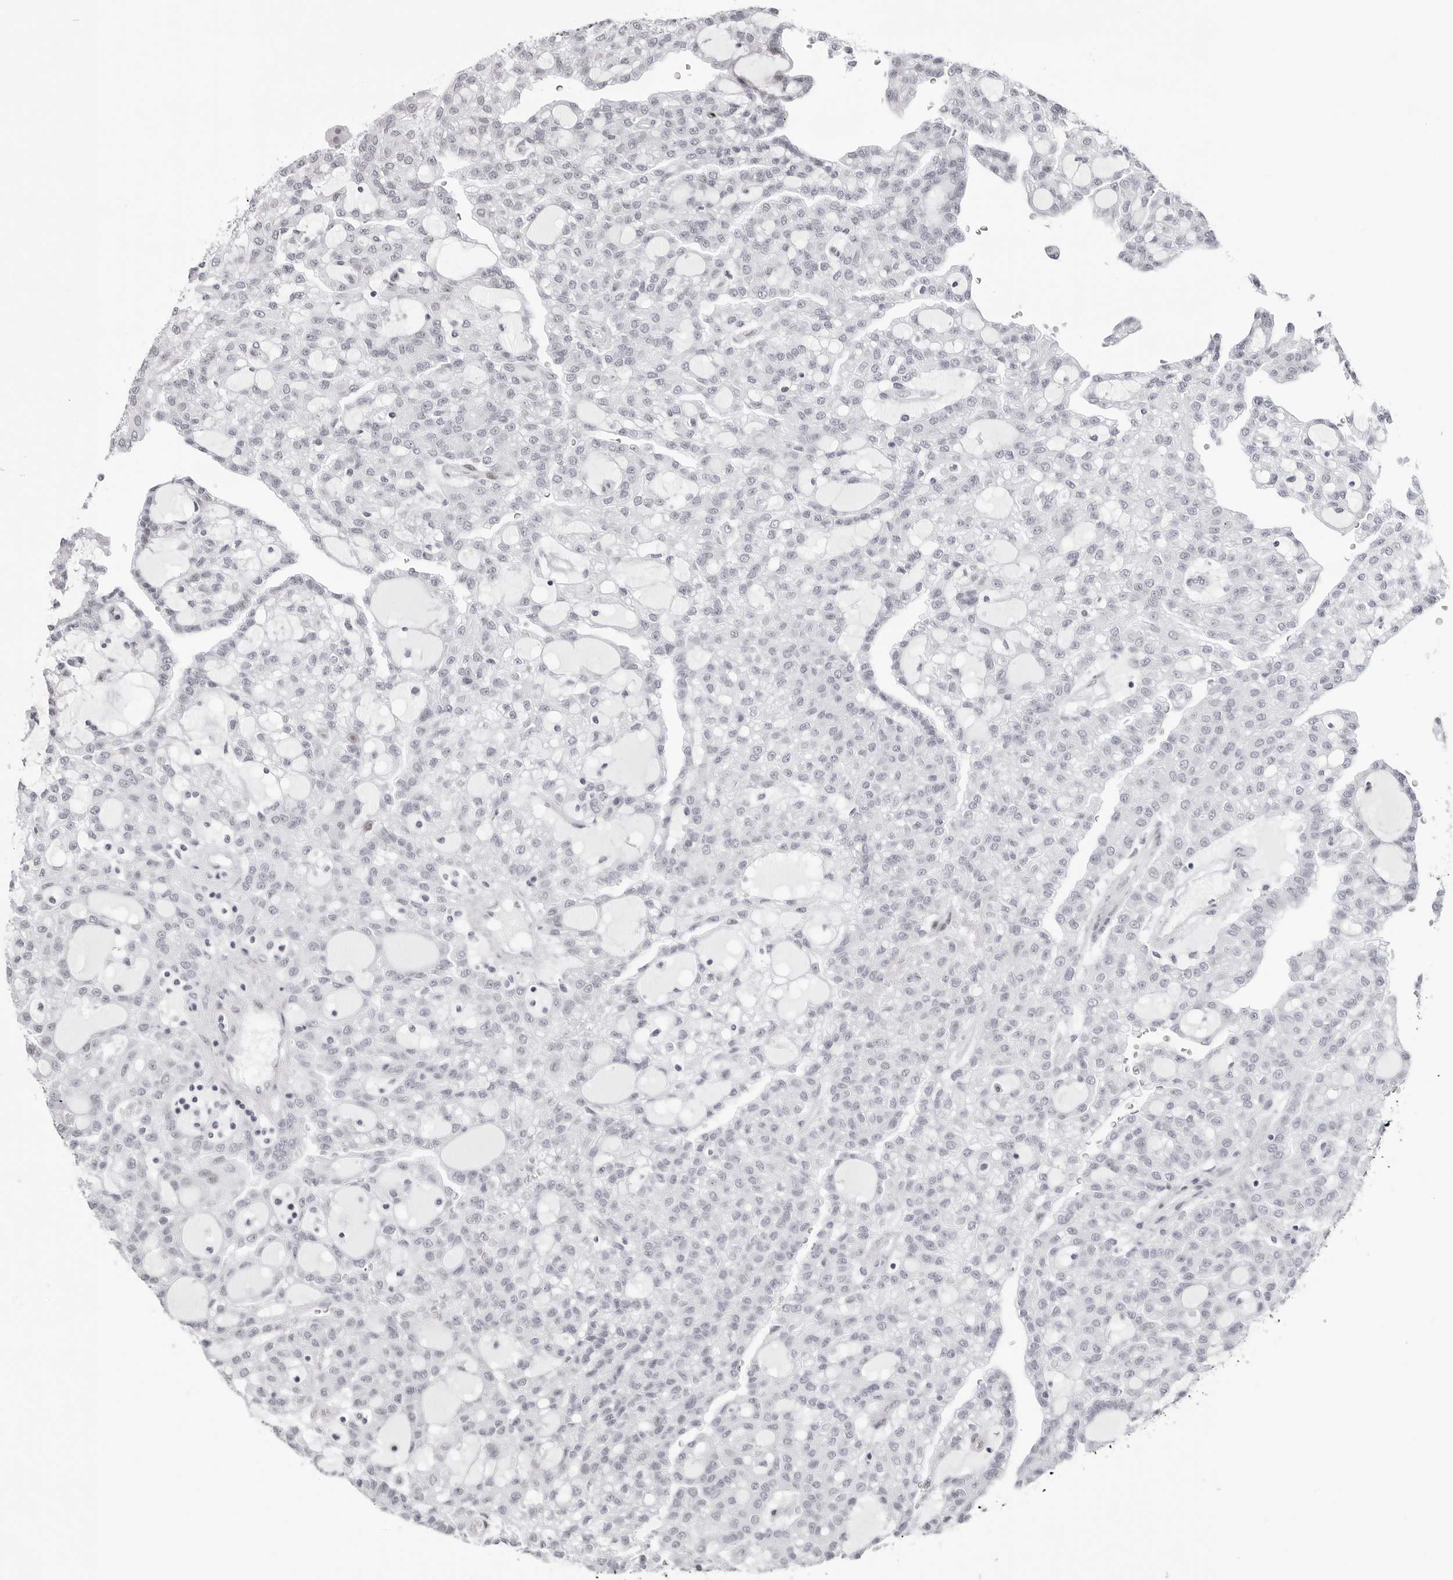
{"staining": {"intensity": "negative", "quantity": "none", "location": "none"}, "tissue": "renal cancer", "cell_type": "Tumor cells", "image_type": "cancer", "snomed": [{"axis": "morphology", "description": "Adenocarcinoma, NOS"}, {"axis": "topography", "description": "Kidney"}], "caption": "Immunohistochemical staining of human renal adenocarcinoma reveals no significant staining in tumor cells.", "gene": "NTPCR", "patient": {"sex": "male", "age": 63}}